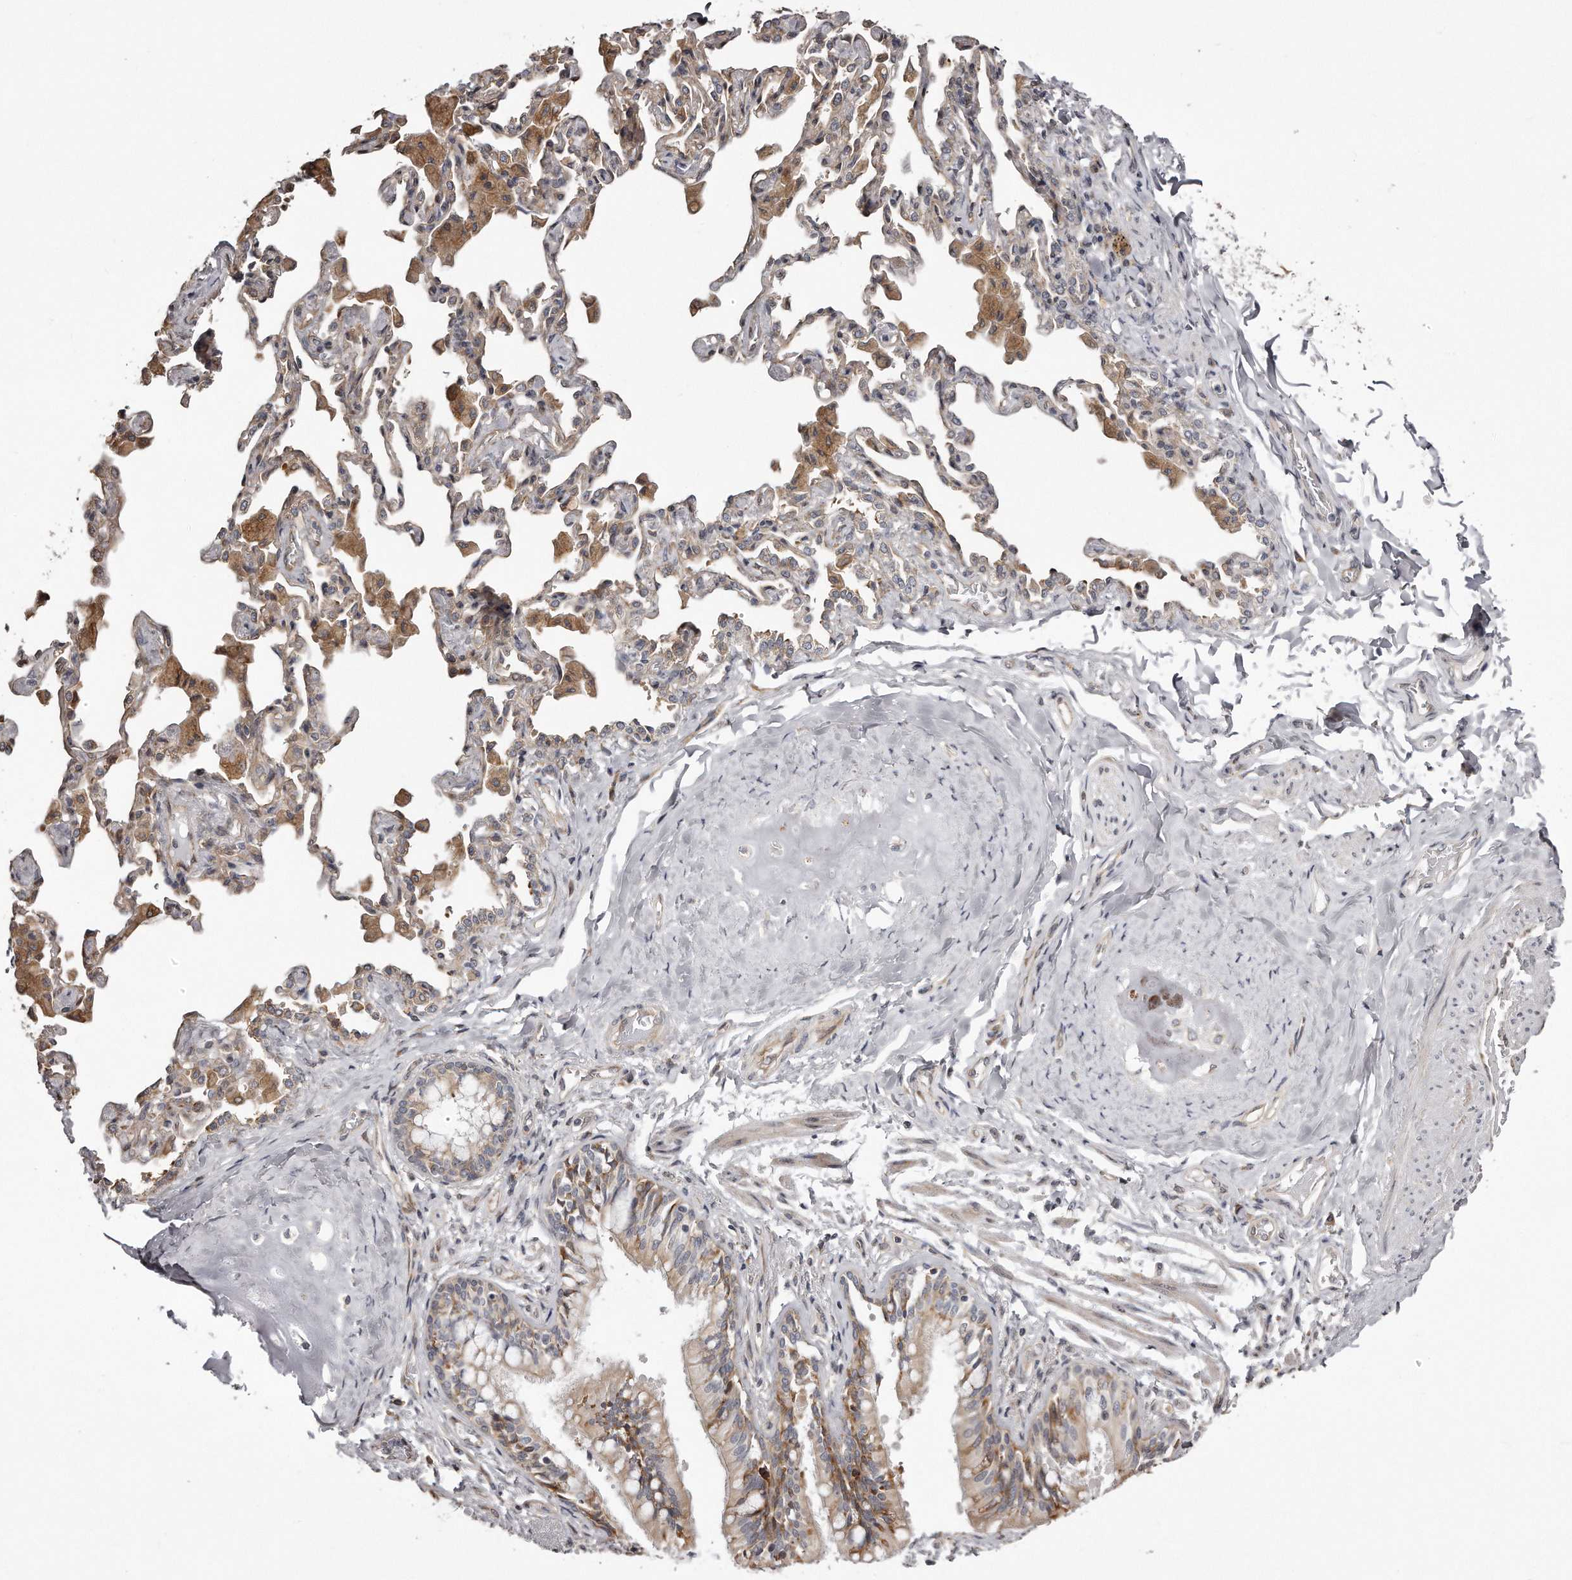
{"staining": {"intensity": "moderate", "quantity": ">75%", "location": "cytoplasmic/membranous"}, "tissue": "bronchus", "cell_type": "Respiratory epithelial cells", "image_type": "normal", "snomed": [{"axis": "morphology", "description": "Normal tissue, NOS"}, {"axis": "morphology", "description": "Inflammation, NOS"}, {"axis": "topography", "description": "Lung"}], "caption": "An image of human bronchus stained for a protein exhibits moderate cytoplasmic/membranous brown staining in respiratory epithelial cells.", "gene": "TRAPPC14", "patient": {"sex": "female", "age": 46}}